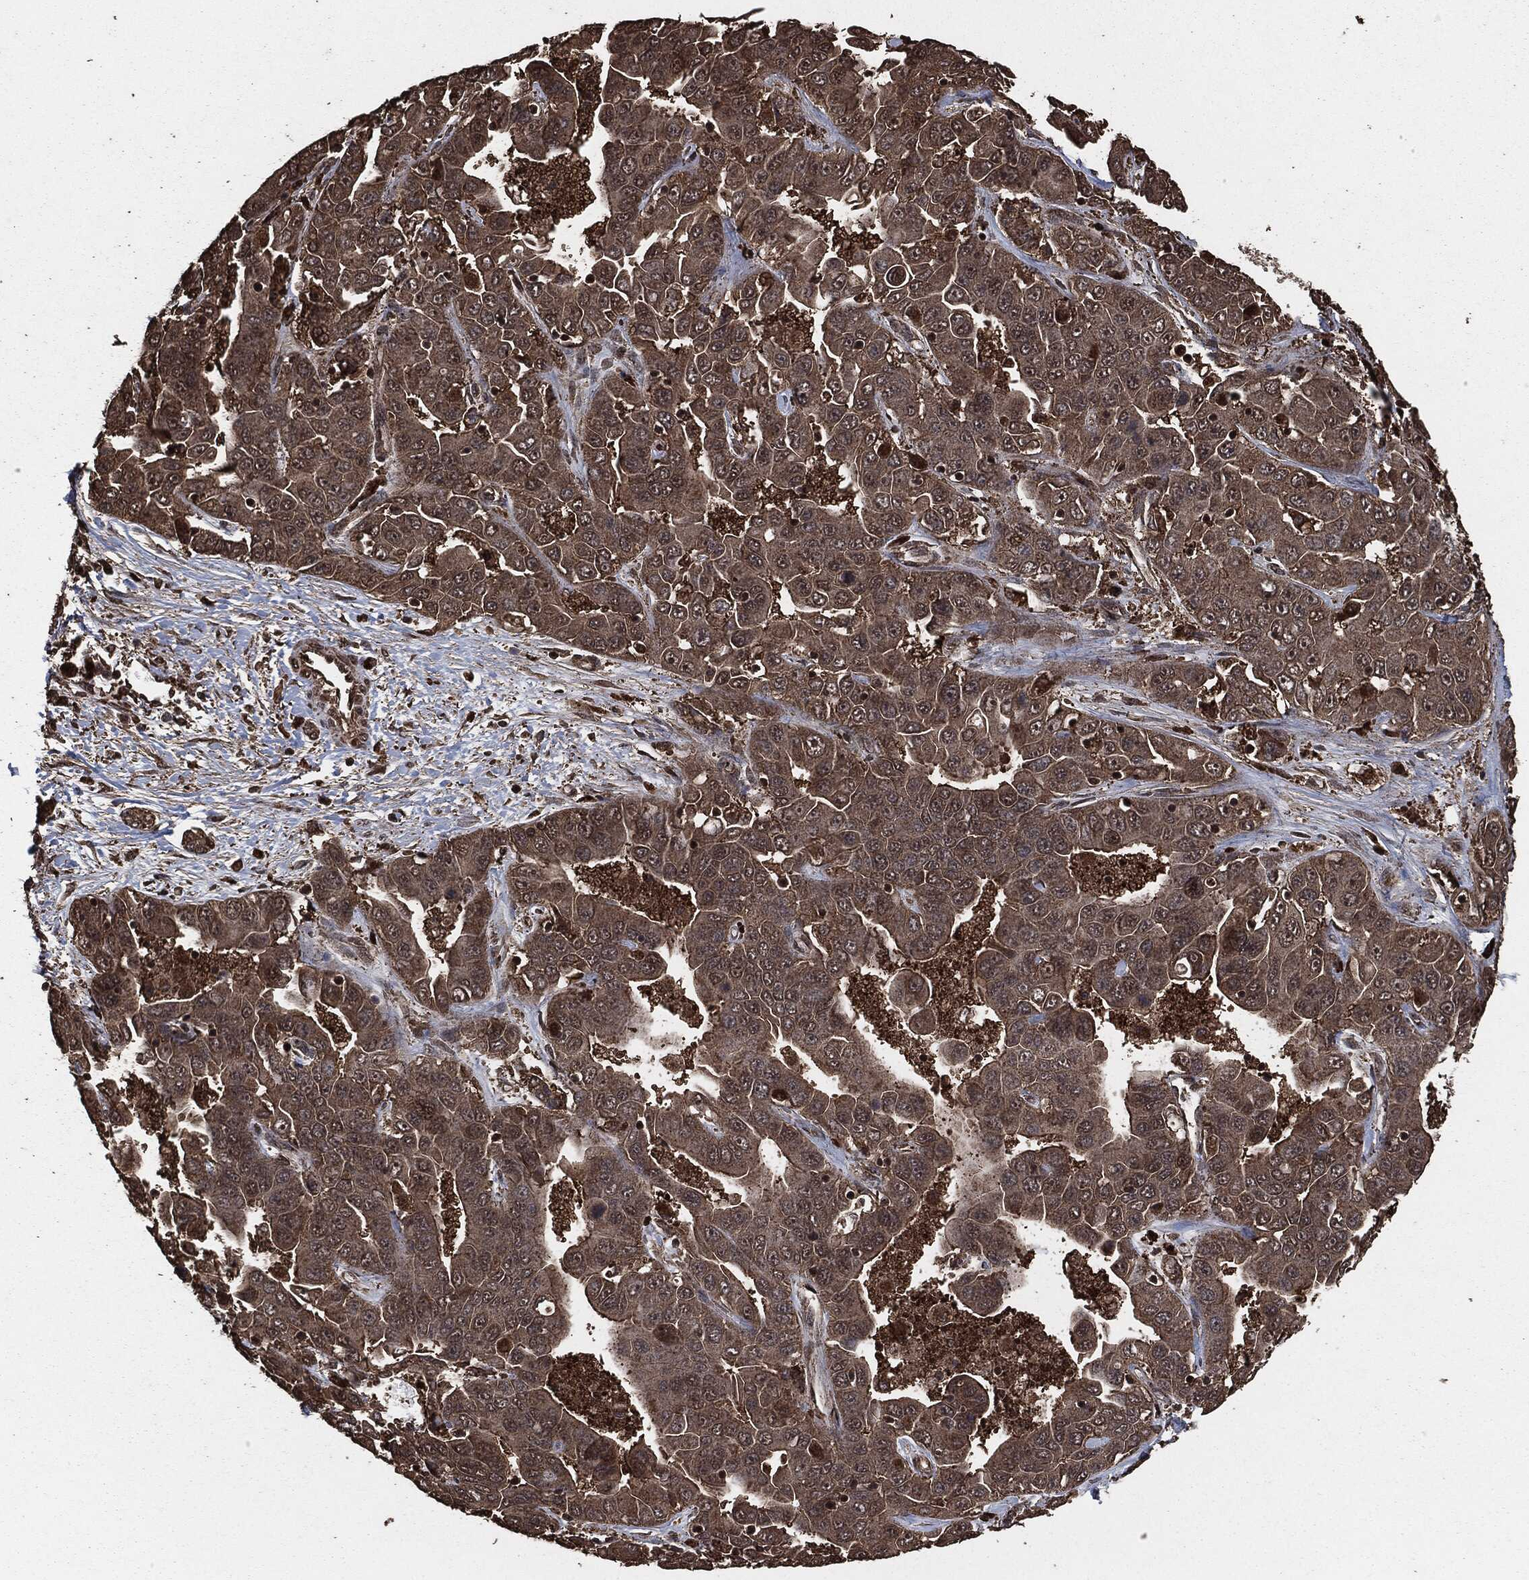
{"staining": {"intensity": "weak", "quantity": ">75%", "location": "cytoplasmic/membranous"}, "tissue": "liver cancer", "cell_type": "Tumor cells", "image_type": "cancer", "snomed": [{"axis": "morphology", "description": "Cholangiocarcinoma"}, {"axis": "topography", "description": "Liver"}], "caption": "Weak cytoplasmic/membranous expression for a protein is seen in approximately >75% of tumor cells of liver cancer using immunohistochemistry.", "gene": "EGFR", "patient": {"sex": "female", "age": 52}}